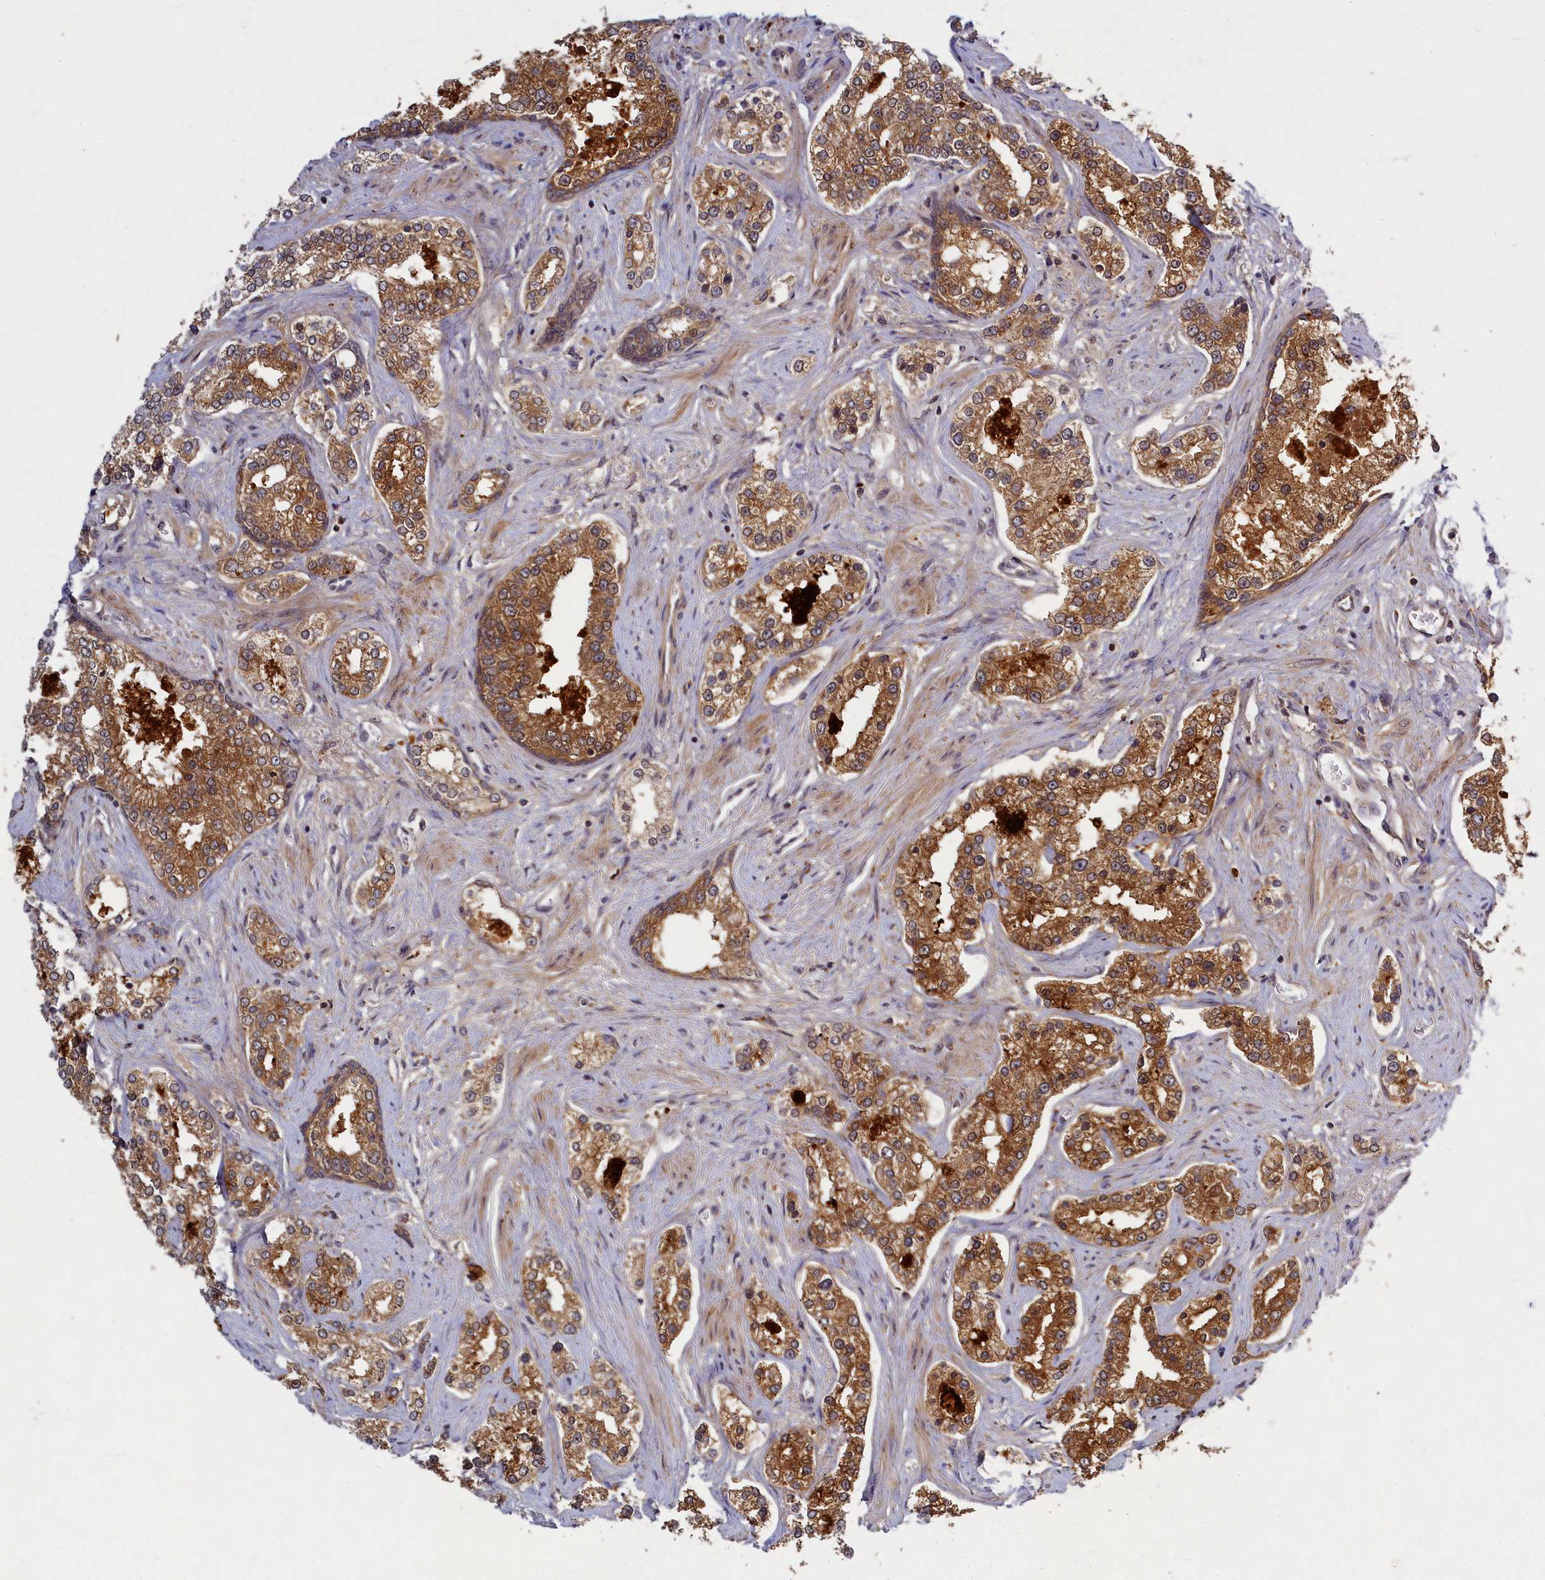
{"staining": {"intensity": "moderate", "quantity": ">75%", "location": "cytoplasmic/membranous"}, "tissue": "prostate cancer", "cell_type": "Tumor cells", "image_type": "cancer", "snomed": [{"axis": "morphology", "description": "Normal tissue, NOS"}, {"axis": "morphology", "description": "Adenocarcinoma, High grade"}, {"axis": "topography", "description": "Prostate"}], "caption": "Immunohistochemical staining of prostate adenocarcinoma (high-grade) displays medium levels of moderate cytoplasmic/membranous staining in approximately >75% of tumor cells. (DAB IHC with brightfield microscopy, high magnification).", "gene": "BICD1", "patient": {"sex": "male", "age": 83}}